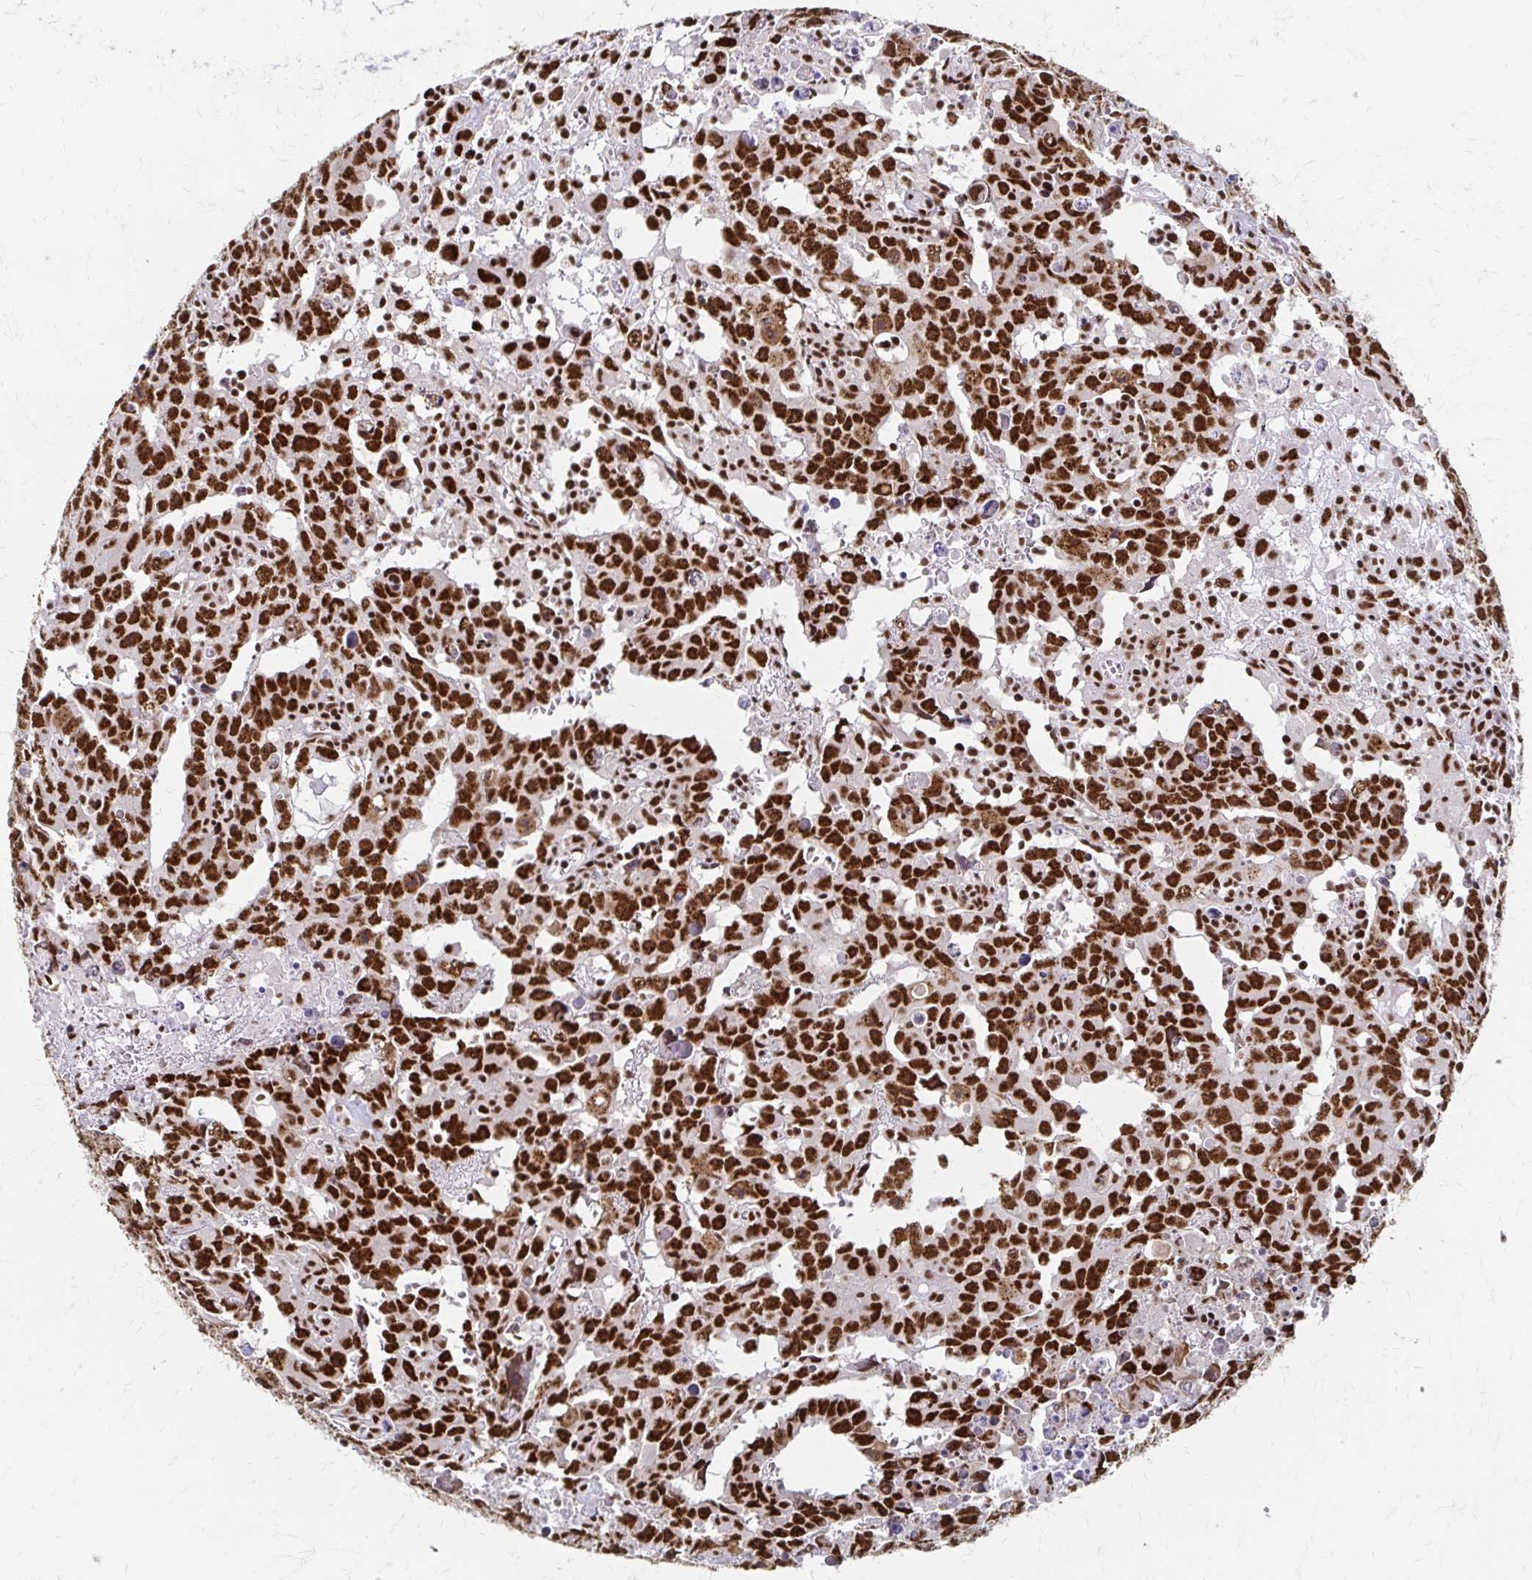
{"staining": {"intensity": "strong", "quantity": ">75%", "location": "nuclear"}, "tissue": "testis cancer", "cell_type": "Tumor cells", "image_type": "cancer", "snomed": [{"axis": "morphology", "description": "Carcinoma, Embryonal, NOS"}, {"axis": "topography", "description": "Testis"}], "caption": "IHC staining of testis cancer (embryonal carcinoma), which exhibits high levels of strong nuclear staining in approximately >75% of tumor cells indicating strong nuclear protein expression. The staining was performed using DAB (brown) for protein detection and nuclei were counterstained in hematoxylin (blue).", "gene": "CNKSR3", "patient": {"sex": "male", "age": 22}}